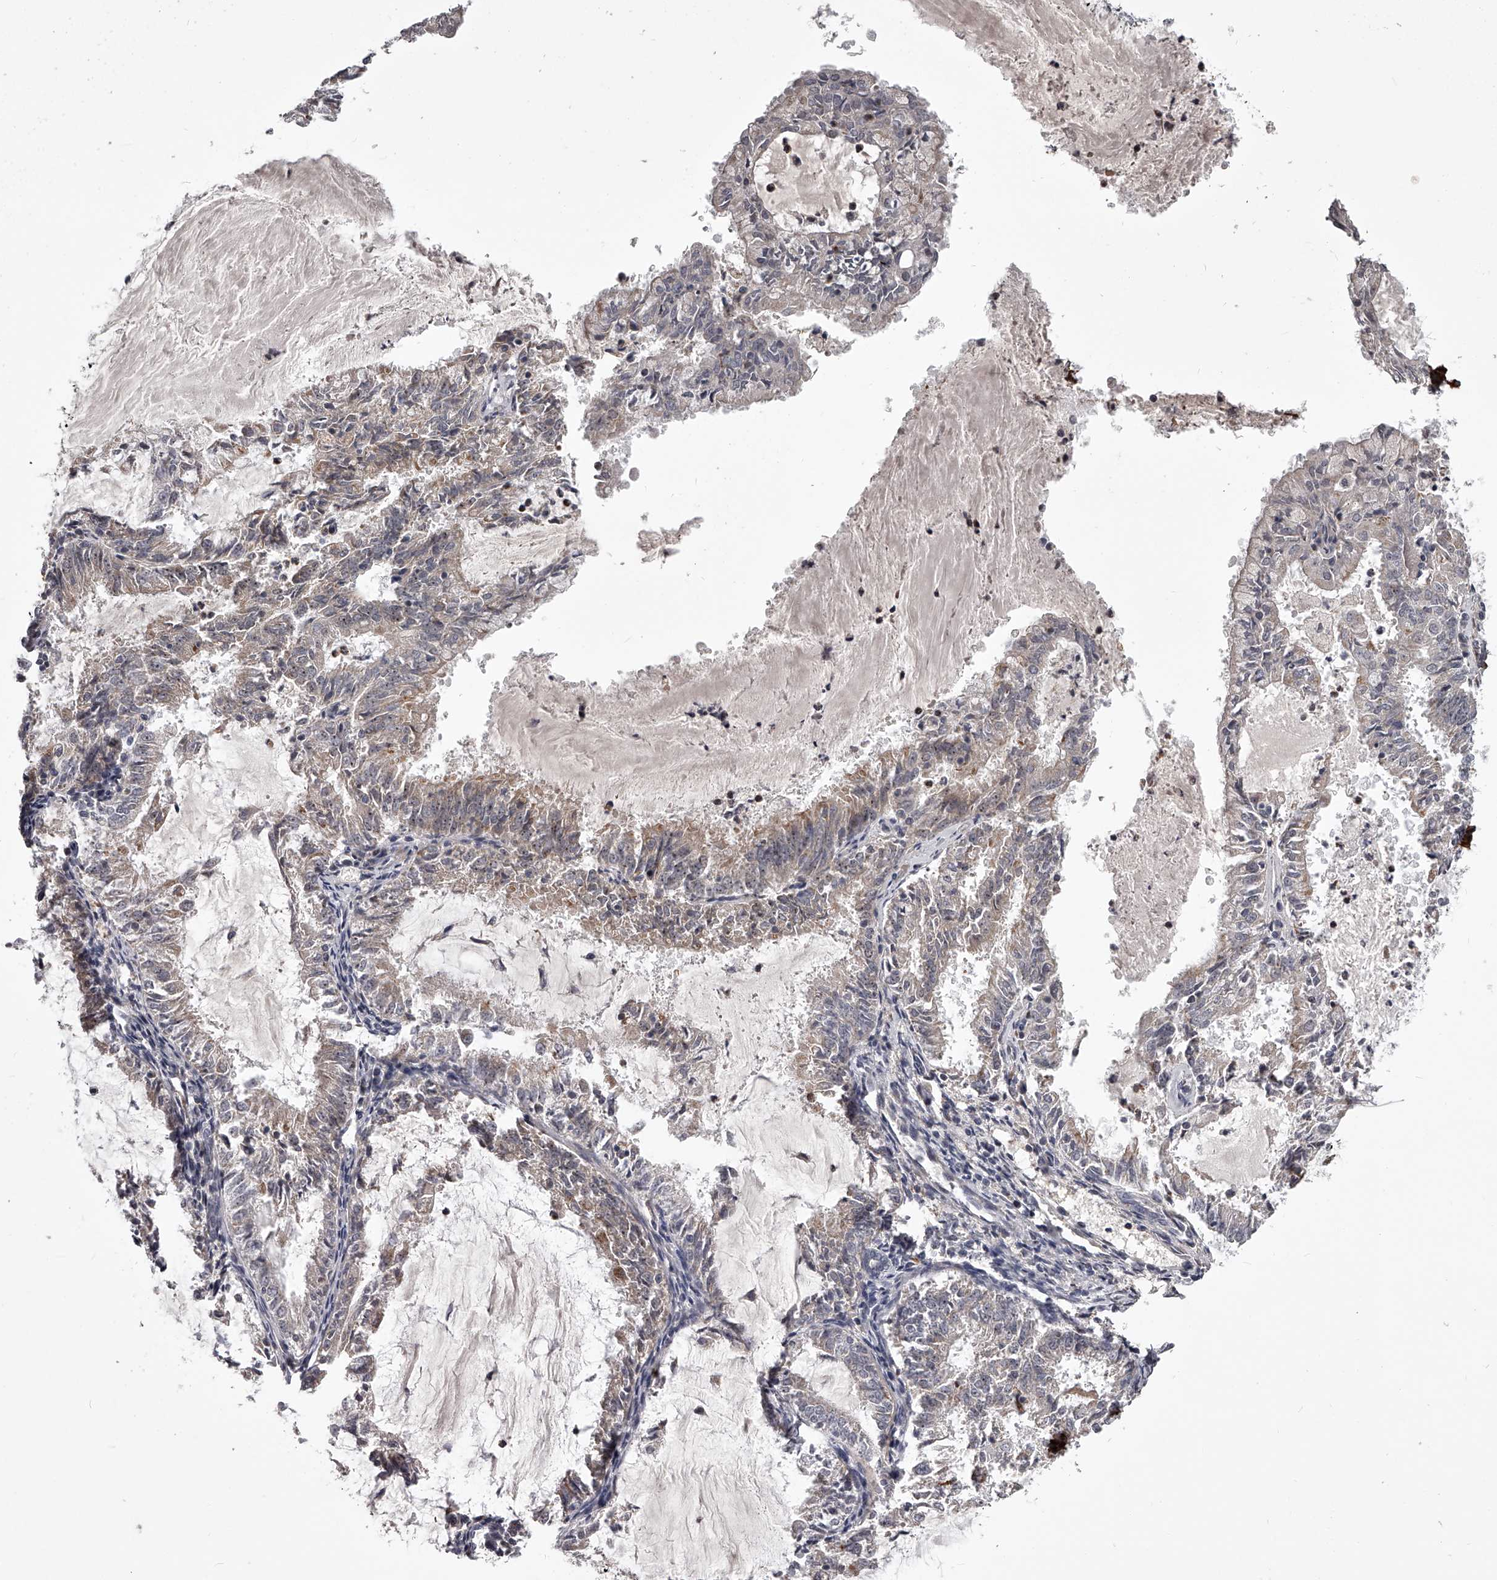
{"staining": {"intensity": "weak", "quantity": "<25%", "location": "cytoplasmic/membranous"}, "tissue": "endometrial cancer", "cell_type": "Tumor cells", "image_type": "cancer", "snomed": [{"axis": "morphology", "description": "Adenocarcinoma, NOS"}, {"axis": "topography", "description": "Endometrium"}], "caption": "Photomicrograph shows no significant protein expression in tumor cells of adenocarcinoma (endometrial). The staining is performed using DAB brown chromogen with nuclei counter-stained in using hematoxylin.", "gene": "RRP36", "patient": {"sex": "female", "age": 57}}